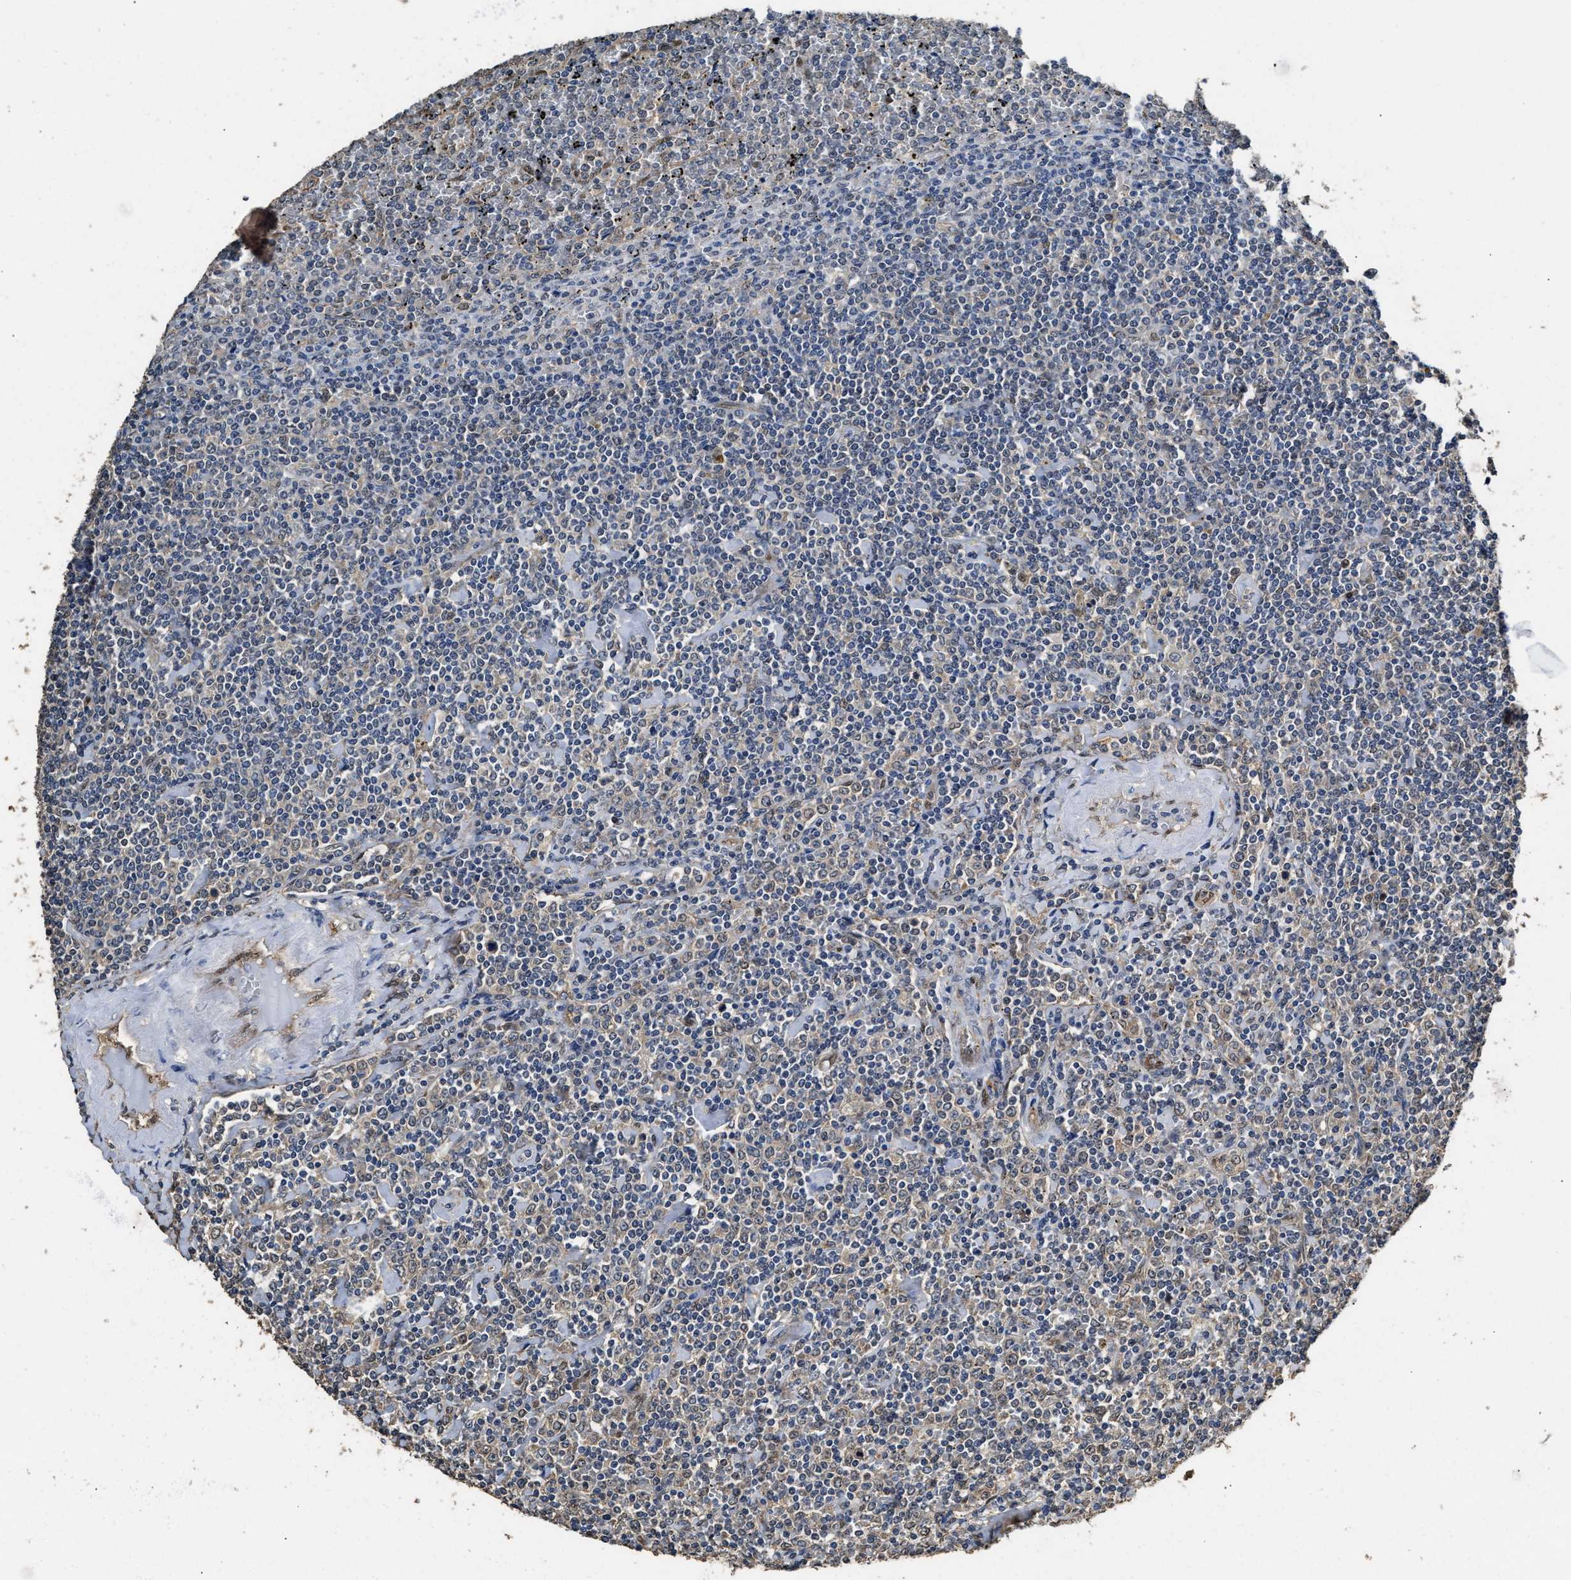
{"staining": {"intensity": "negative", "quantity": "none", "location": "none"}, "tissue": "lymphoma", "cell_type": "Tumor cells", "image_type": "cancer", "snomed": [{"axis": "morphology", "description": "Malignant lymphoma, non-Hodgkin's type, Low grade"}, {"axis": "topography", "description": "Spleen"}], "caption": "Immunohistochemistry (IHC) photomicrograph of neoplastic tissue: low-grade malignant lymphoma, non-Hodgkin's type stained with DAB (3,3'-diaminobenzidine) displays no significant protein expression in tumor cells. (Stains: DAB (3,3'-diaminobenzidine) immunohistochemistry with hematoxylin counter stain, Microscopy: brightfield microscopy at high magnification).", "gene": "YWHAE", "patient": {"sex": "female", "age": 19}}